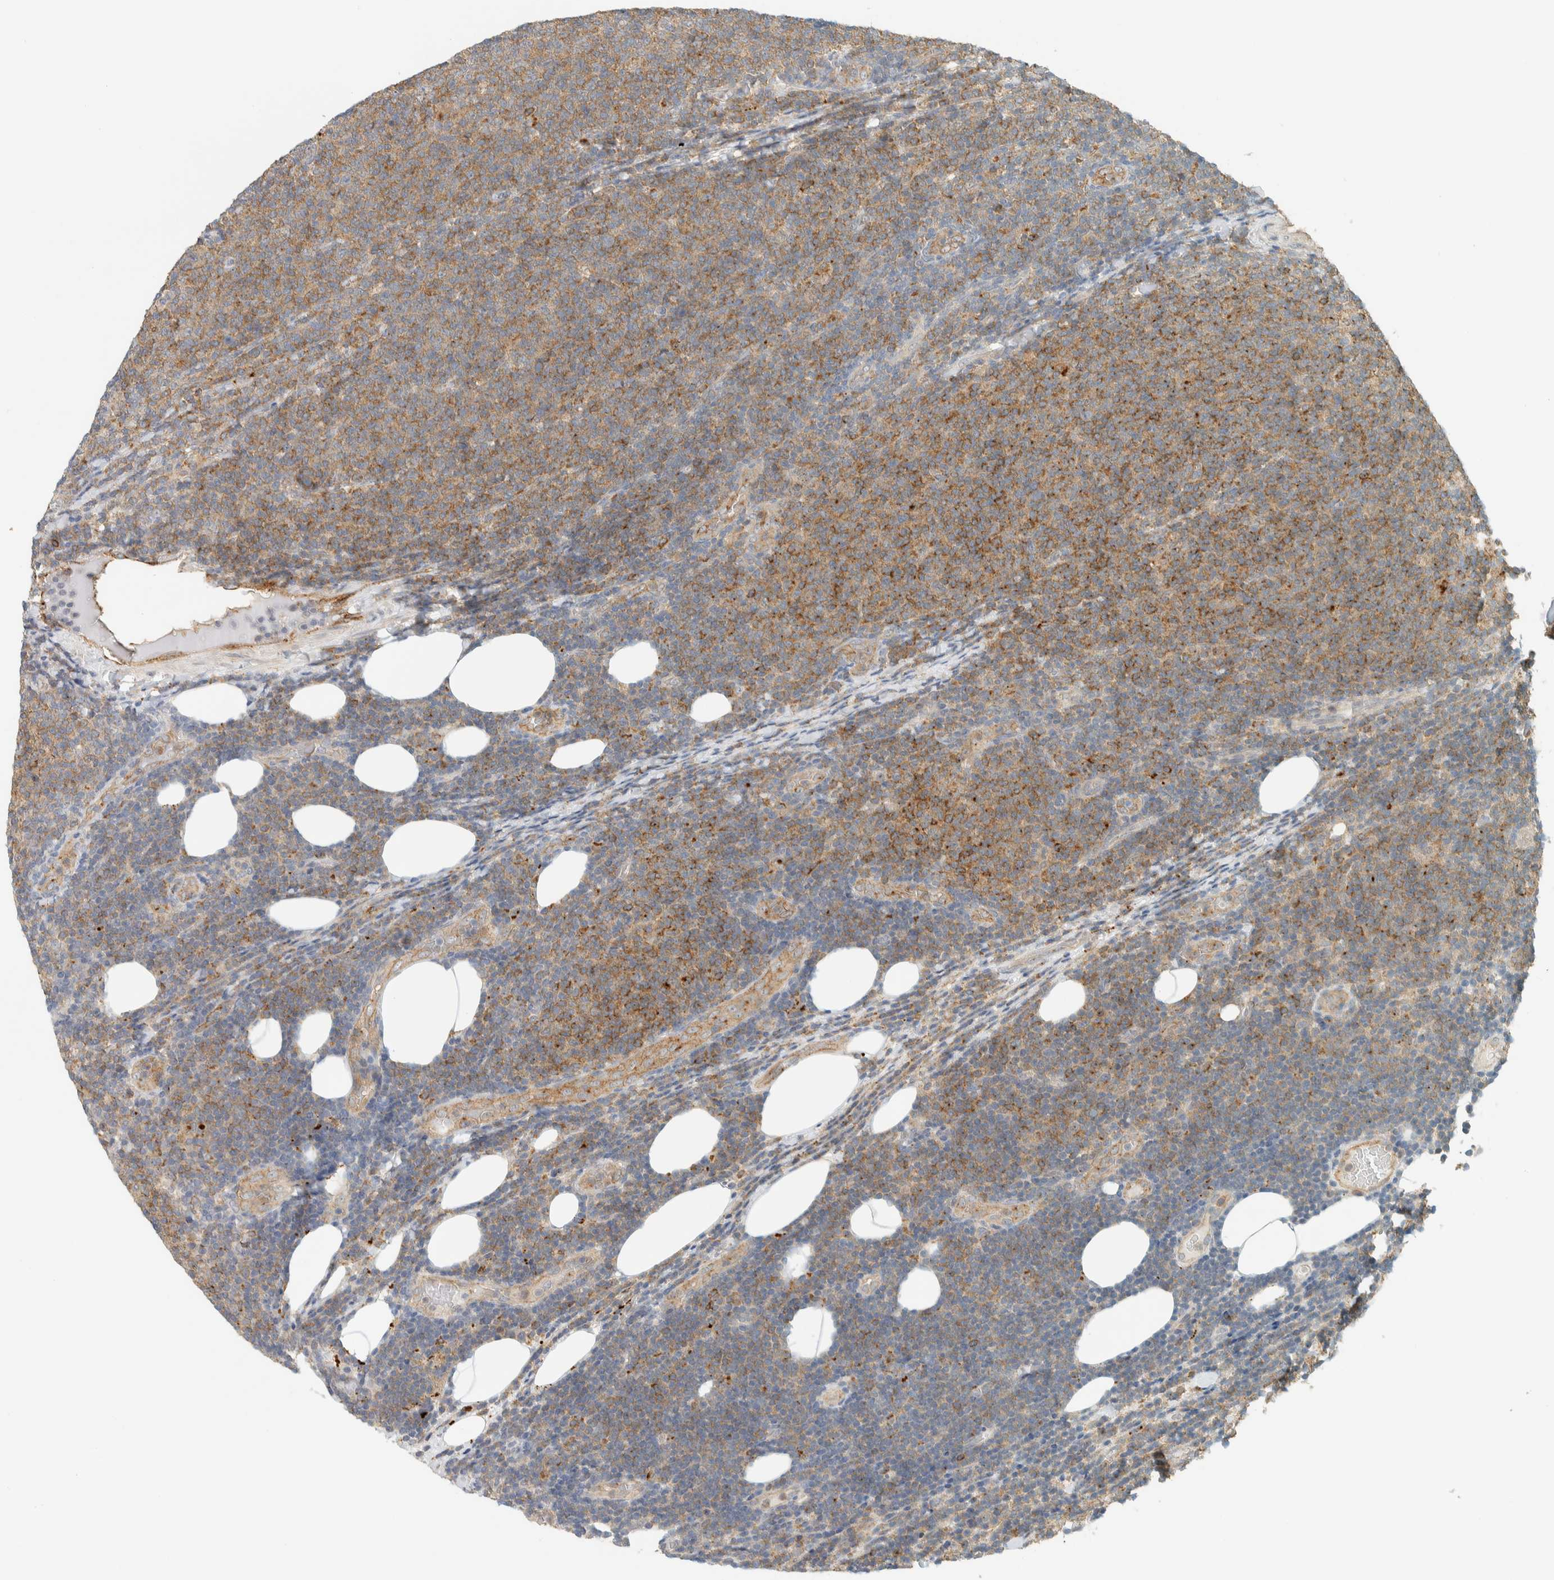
{"staining": {"intensity": "moderate", "quantity": "25%-75%", "location": "cytoplasmic/membranous"}, "tissue": "lymphoma", "cell_type": "Tumor cells", "image_type": "cancer", "snomed": [{"axis": "morphology", "description": "Malignant lymphoma, non-Hodgkin's type, Low grade"}, {"axis": "topography", "description": "Lymph node"}], "caption": "Low-grade malignant lymphoma, non-Hodgkin's type was stained to show a protein in brown. There is medium levels of moderate cytoplasmic/membranous staining in approximately 25%-75% of tumor cells.", "gene": "RAB11FIP1", "patient": {"sex": "male", "age": 66}}